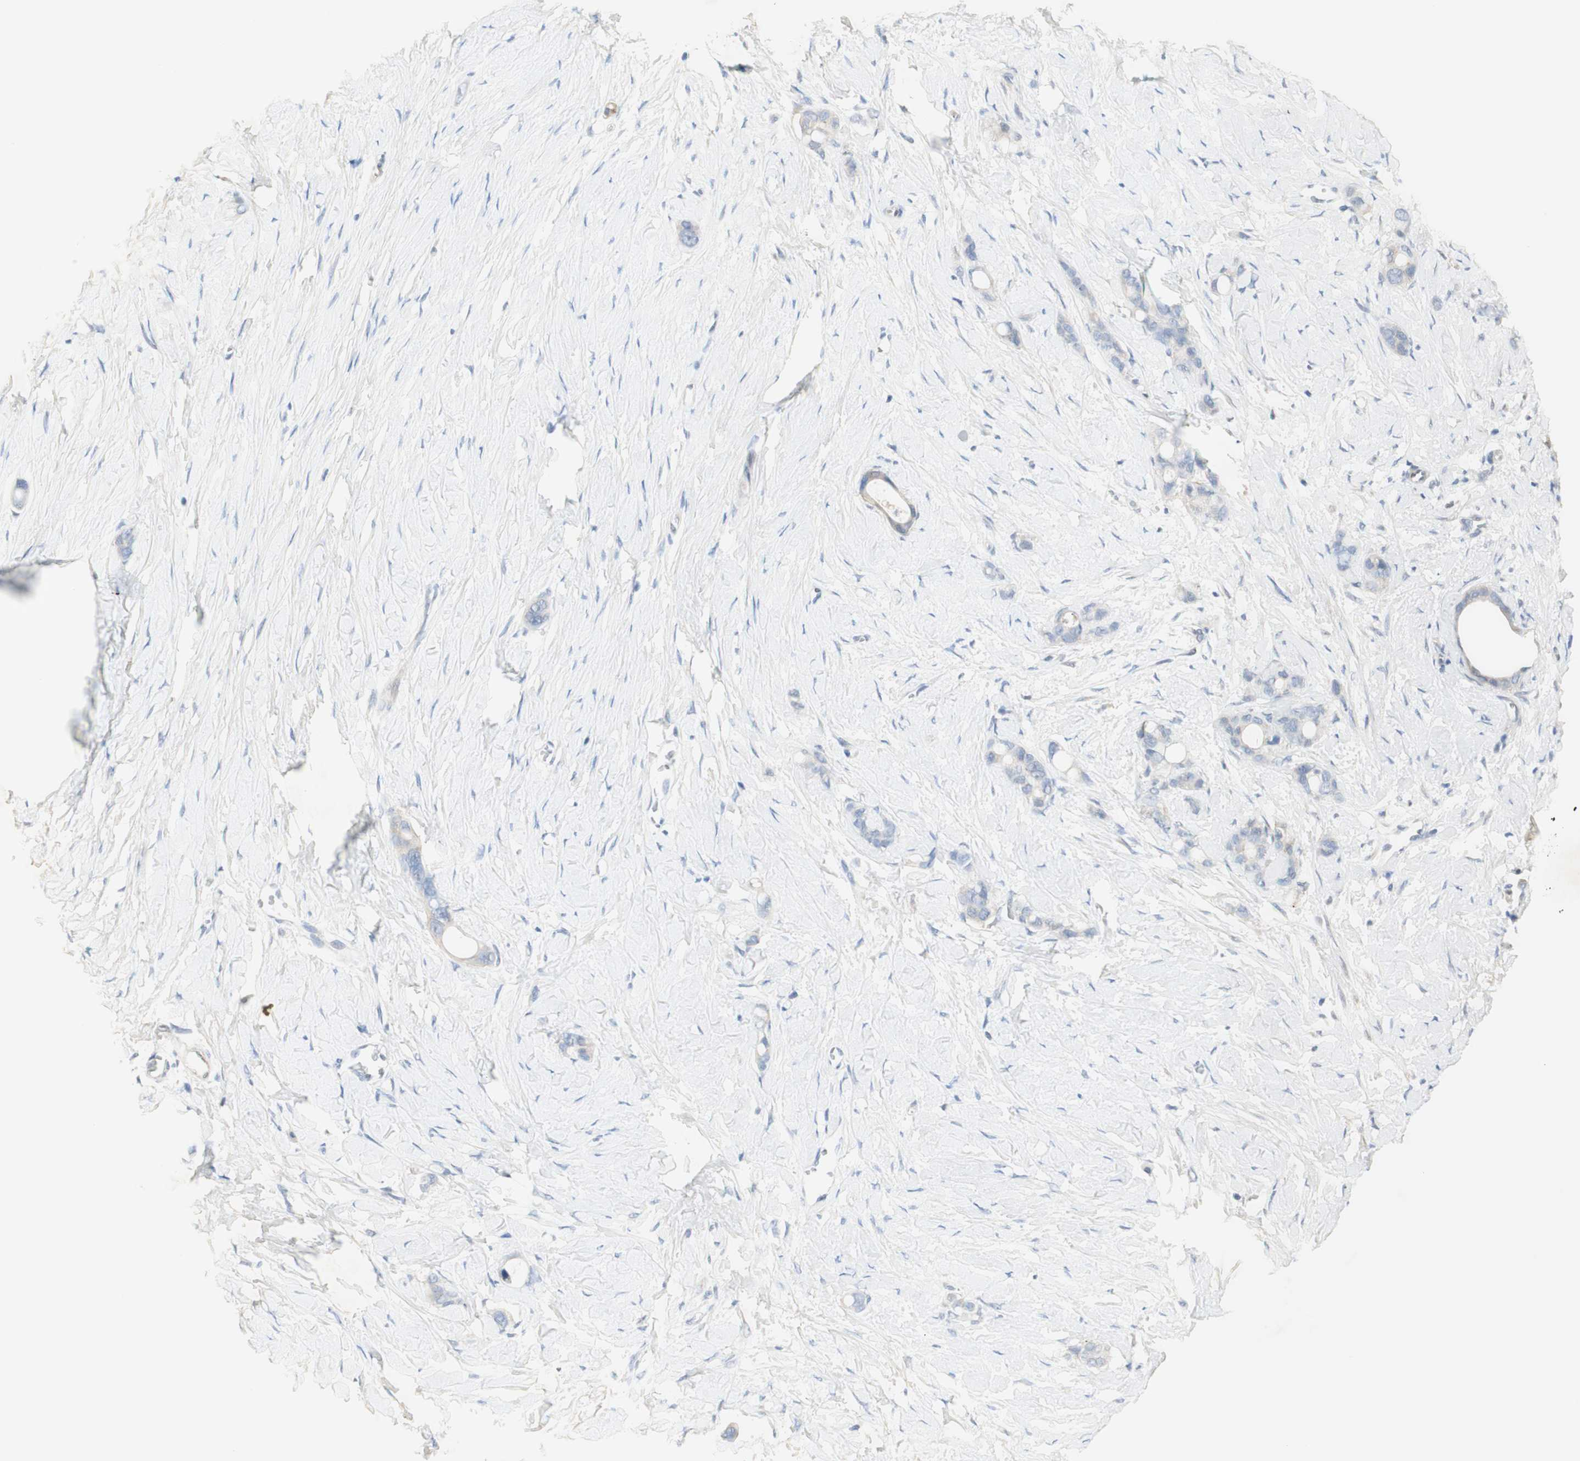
{"staining": {"intensity": "negative", "quantity": "none", "location": "none"}, "tissue": "stomach cancer", "cell_type": "Tumor cells", "image_type": "cancer", "snomed": [{"axis": "morphology", "description": "Adenocarcinoma, NOS"}, {"axis": "topography", "description": "Stomach"}], "caption": "This is an IHC photomicrograph of stomach adenocarcinoma. There is no expression in tumor cells.", "gene": "RFNG", "patient": {"sex": "female", "age": 75}}